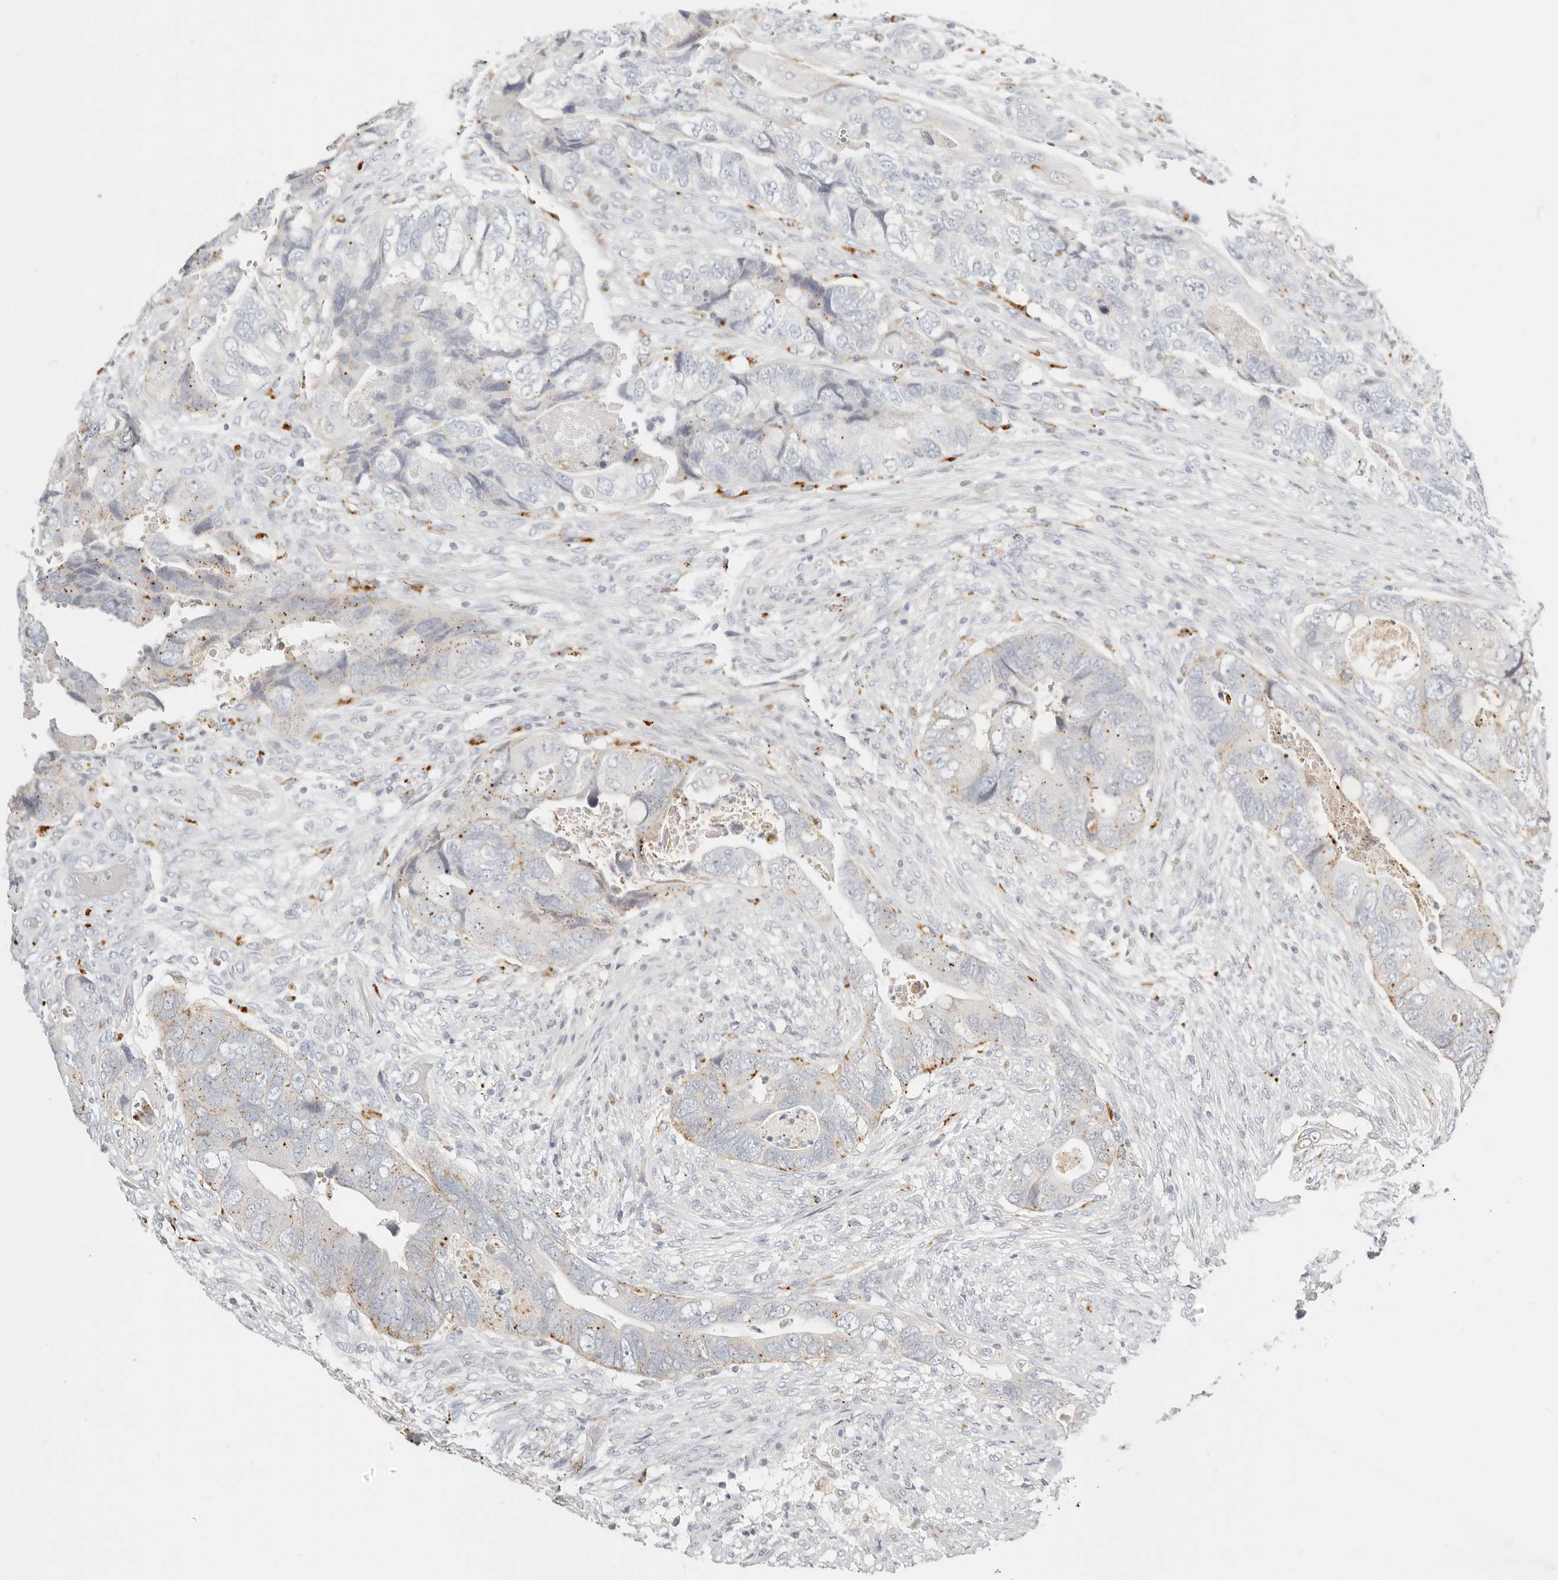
{"staining": {"intensity": "moderate", "quantity": "<25%", "location": "cytoplasmic/membranous"}, "tissue": "colorectal cancer", "cell_type": "Tumor cells", "image_type": "cancer", "snomed": [{"axis": "morphology", "description": "Adenocarcinoma, NOS"}, {"axis": "topography", "description": "Rectum"}], "caption": "A histopathology image of human colorectal cancer stained for a protein shows moderate cytoplasmic/membranous brown staining in tumor cells.", "gene": "RNASET2", "patient": {"sex": "male", "age": 63}}